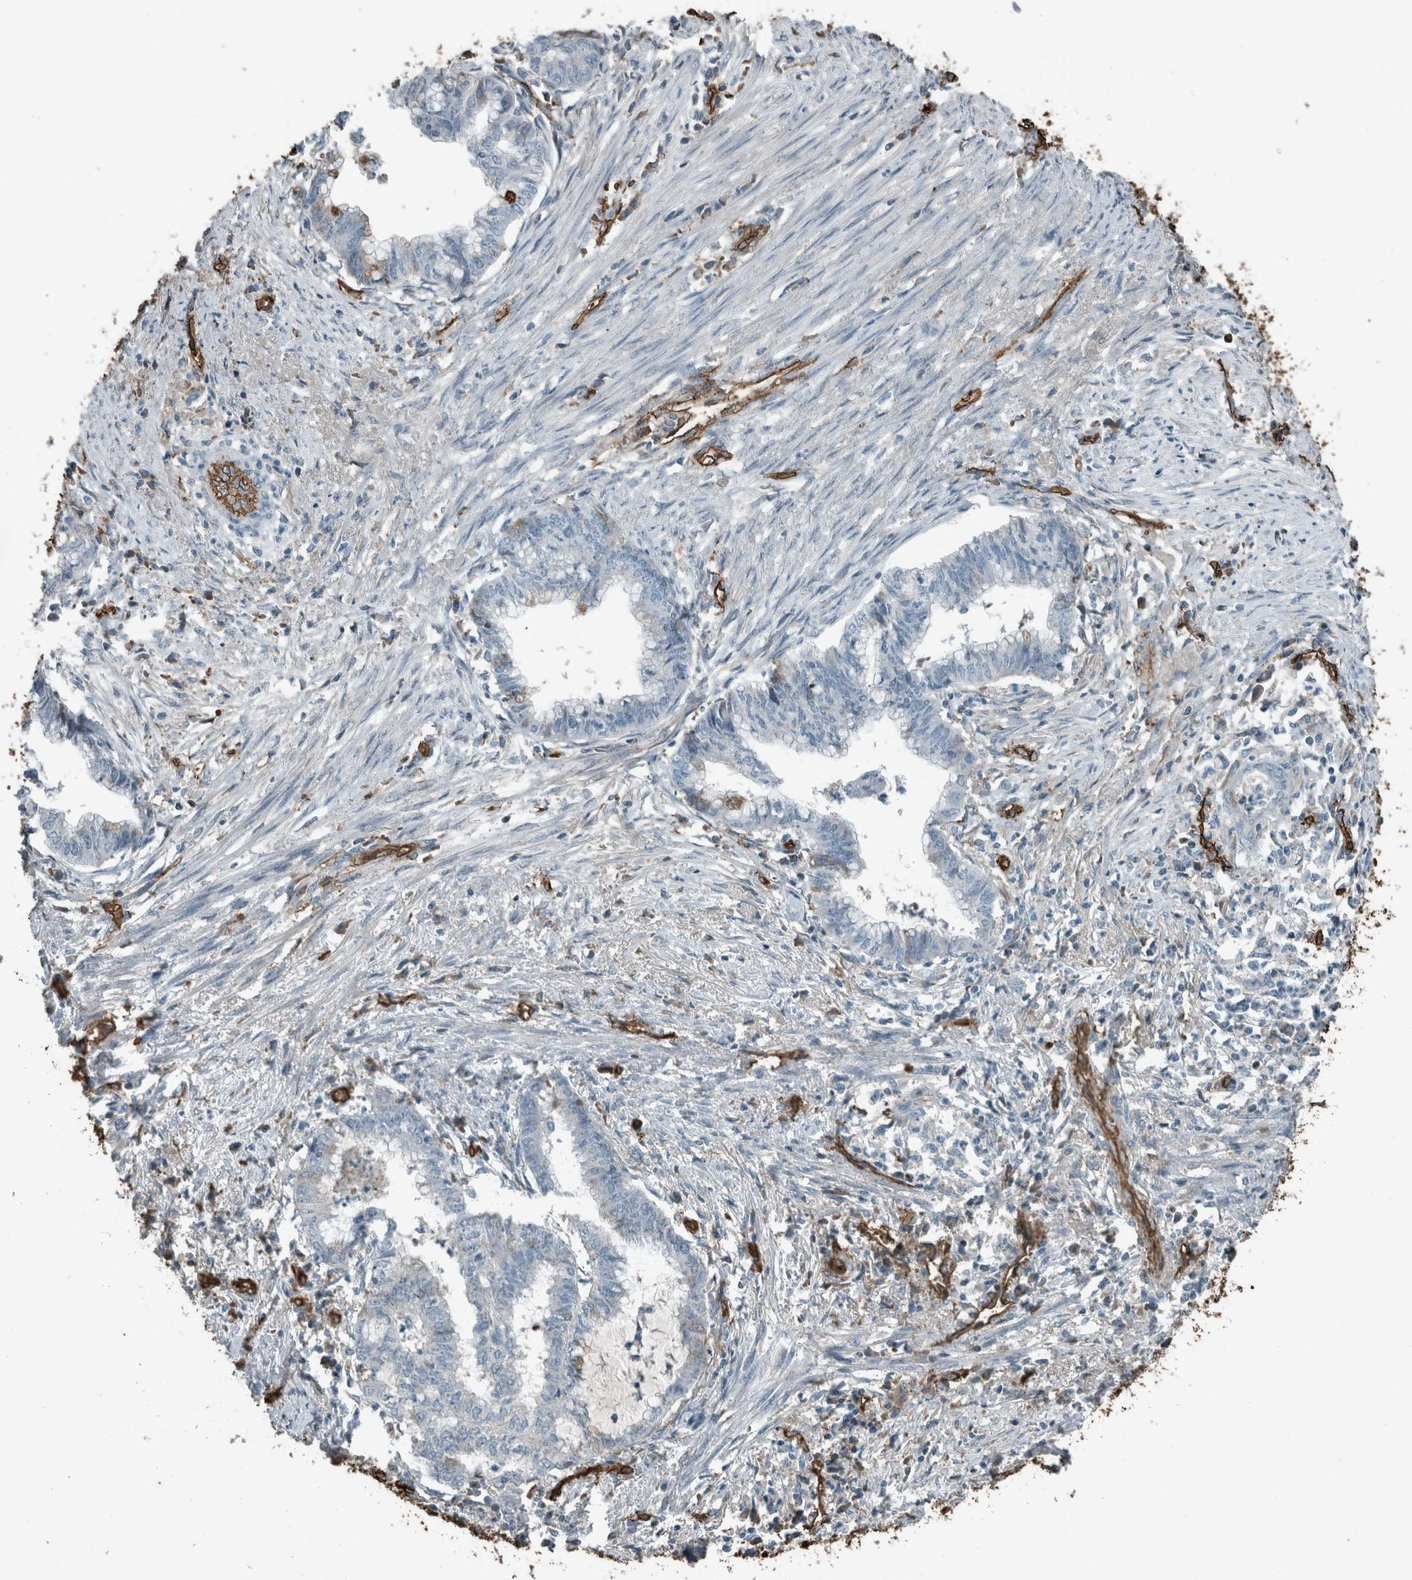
{"staining": {"intensity": "negative", "quantity": "none", "location": "none"}, "tissue": "endometrial cancer", "cell_type": "Tumor cells", "image_type": "cancer", "snomed": [{"axis": "morphology", "description": "Necrosis, NOS"}, {"axis": "morphology", "description": "Adenocarcinoma, NOS"}, {"axis": "topography", "description": "Endometrium"}], "caption": "Immunohistochemical staining of human endometrial adenocarcinoma shows no significant positivity in tumor cells.", "gene": "LBP", "patient": {"sex": "female", "age": 79}}